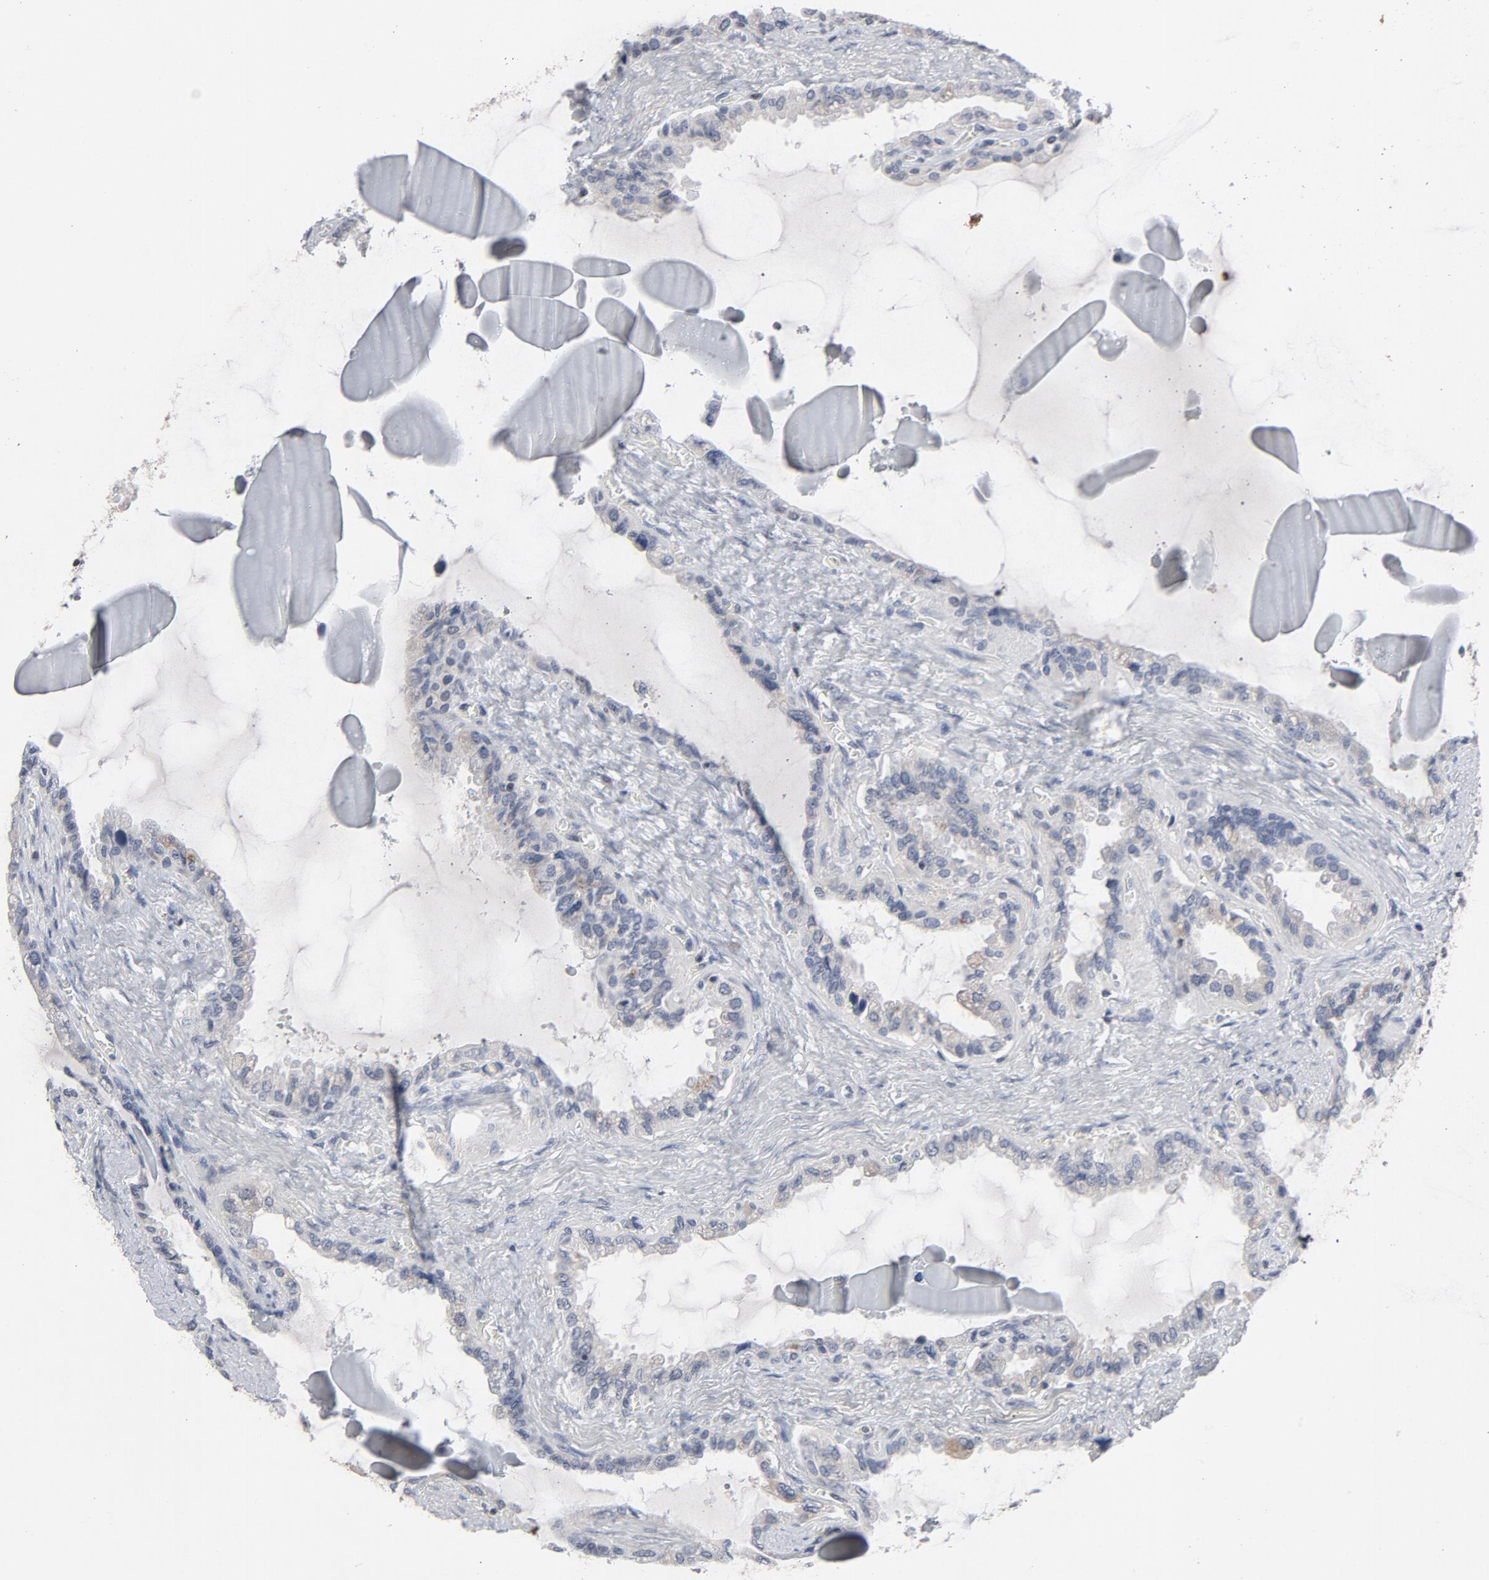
{"staining": {"intensity": "negative", "quantity": "none", "location": "none"}, "tissue": "seminal vesicle", "cell_type": "Glandular cells", "image_type": "normal", "snomed": [{"axis": "morphology", "description": "Normal tissue, NOS"}, {"axis": "morphology", "description": "Inflammation, NOS"}, {"axis": "topography", "description": "Urinary bladder"}, {"axis": "topography", "description": "Prostate"}, {"axis": "topography", "description": "Seminal veicle"}], "caption": "A histopathology image of seminal vesicle stained for a protein exhibits no brown staining in glandular cells.", "gene": "TCL1A", "patient": {"sex": "male", "age": 82}}